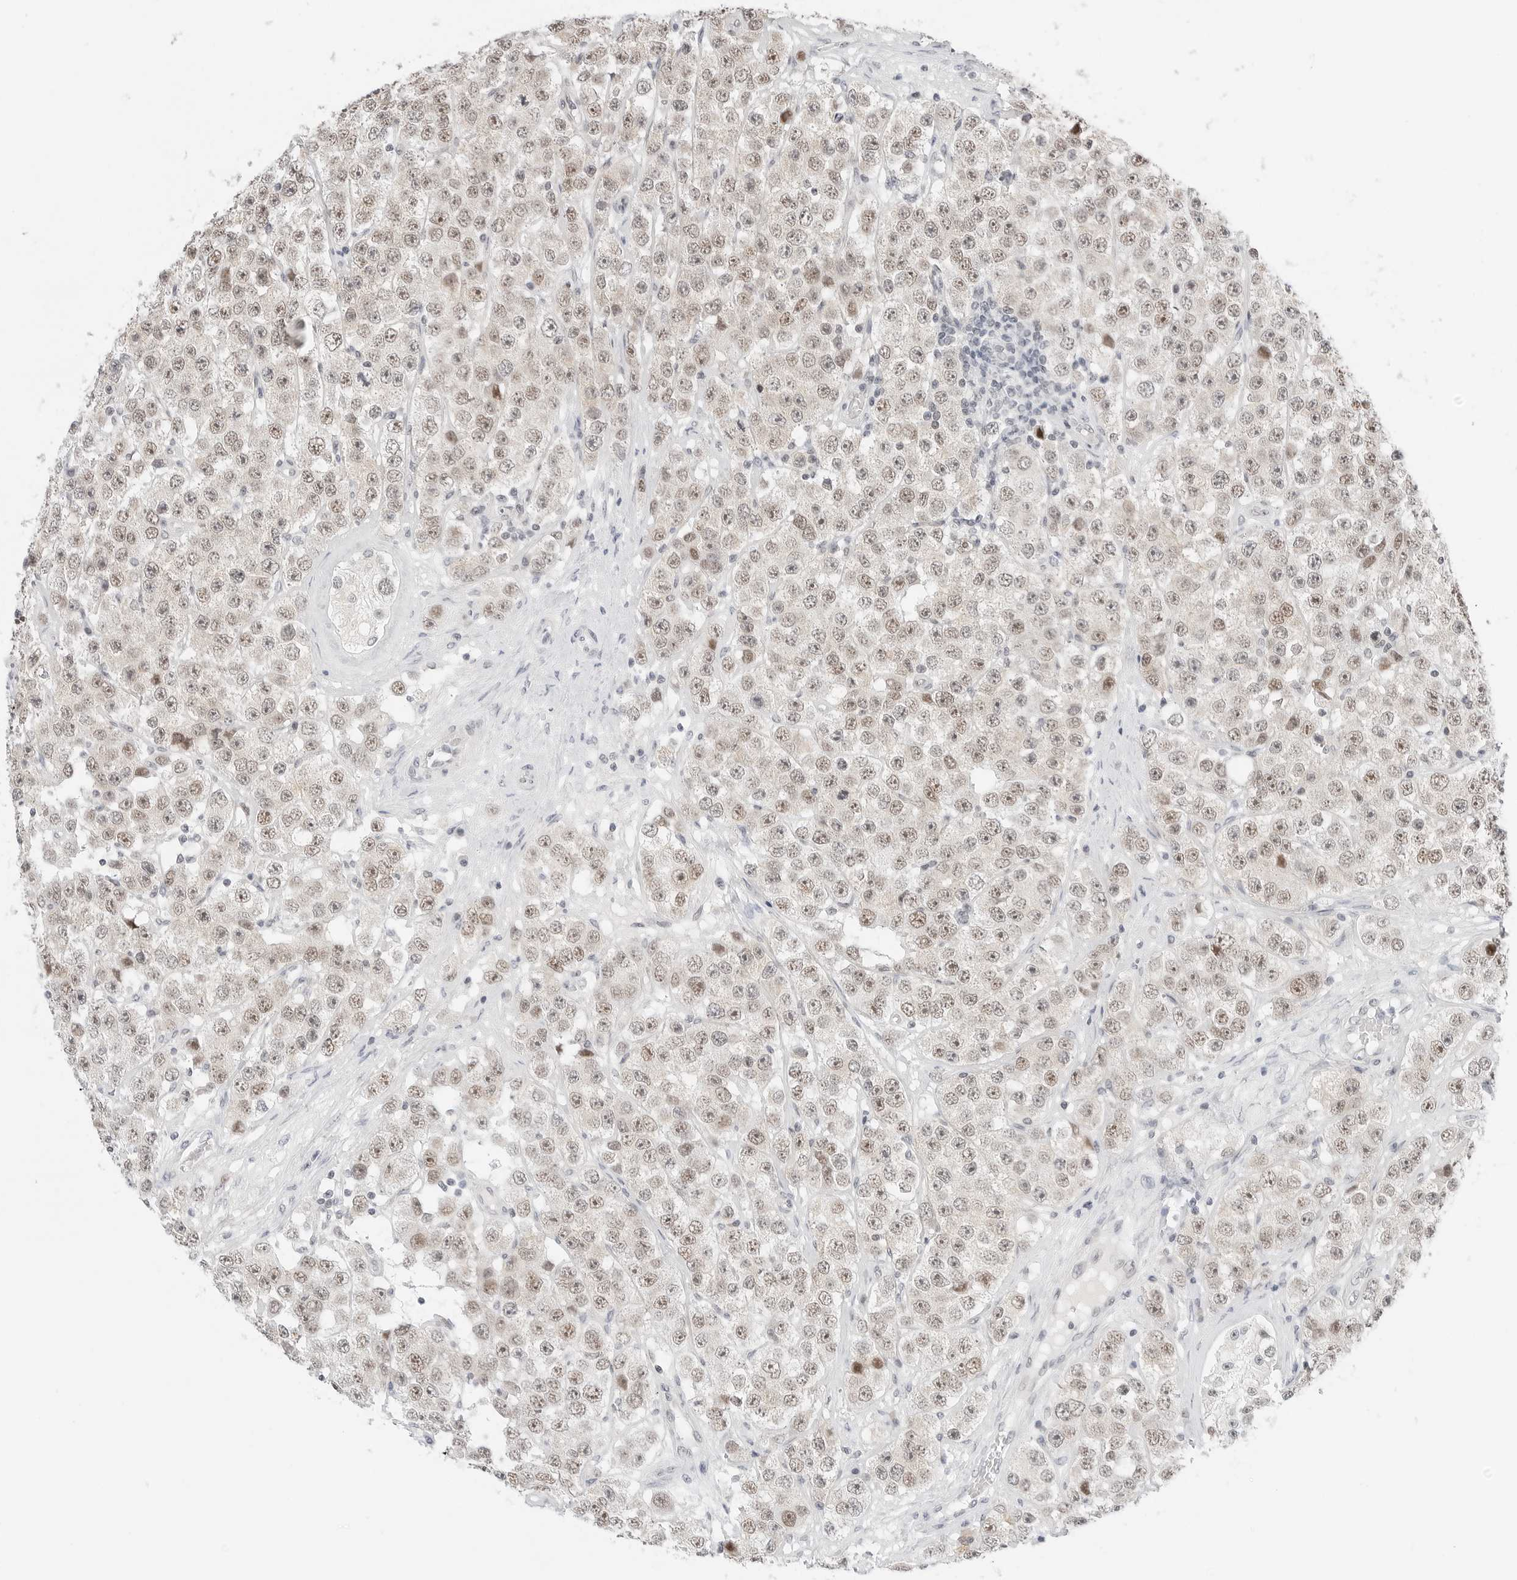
{"staining": {"intensity": "weak", "quantity": ">75%", "location": "nuclear"}, "tissue": "testis cancer", "cell_type": "Tumor cells", "image_type": "cancer", "snomed": [{"axis": "morphology", "description": "Seminoma, NOS"}, {"axis": "topography", "description": "Testis"}], "caption": "A brown stain shows weak nuclear staining of a protein in human testis cancer tumor cells.", "gene": "TSEN2", "patient": {"sex": "male", "age": 28}}